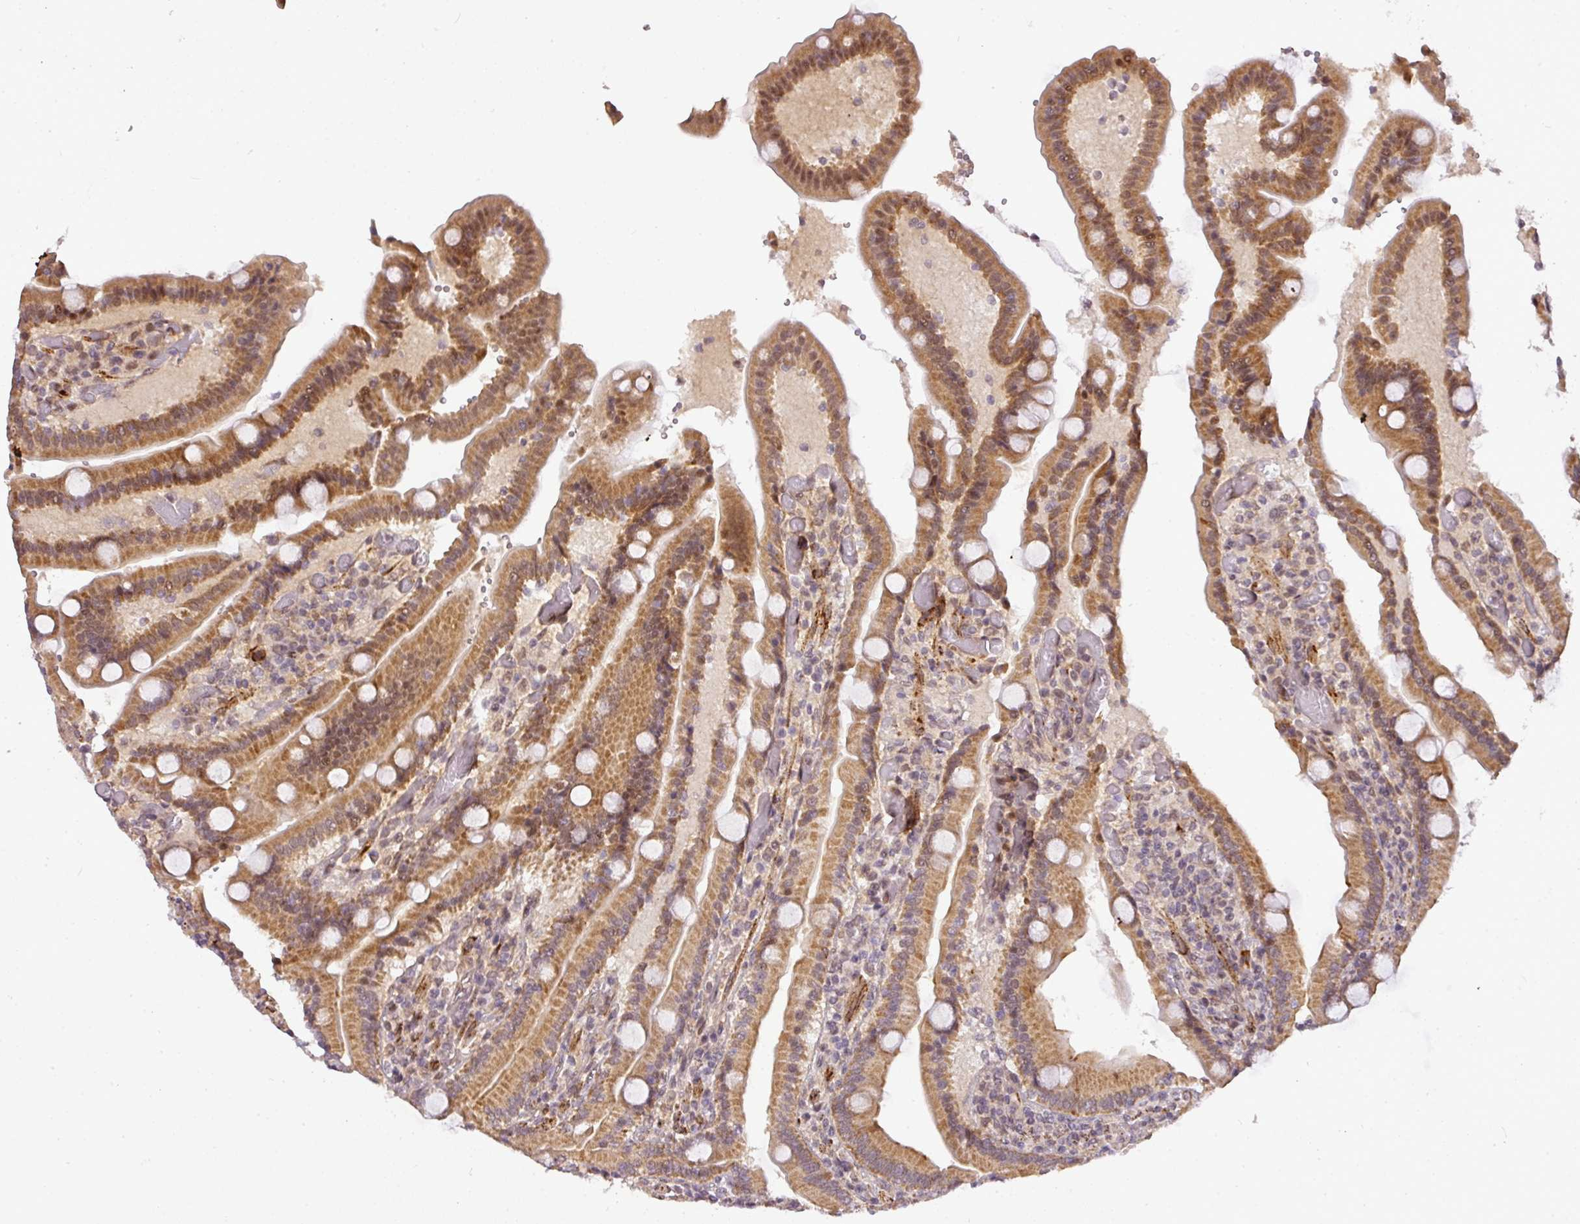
{"staining": {"intensity": "strong", "quantity": ">75%", "location": "cytoplasmic/membranous"}, "tissue": "duodenum", "cell_type": "Glandular cells", "image_type": "normal", "snomed": [{"axis": "morphology", "description": "Normal tissue, NOS"}, {"axis": "topography", "description": "Duodenum"}], "caption": "Protein positivity by immunohistochemistry exhibits strong cytoplasmic/membranous expression in approximately >75% of glandular cells in unremarkable duodenum. (IHC, brightfield microscopy, high magnification).", "gene": "C1orf226", "patient": {"sex": "female", "age": 62}}